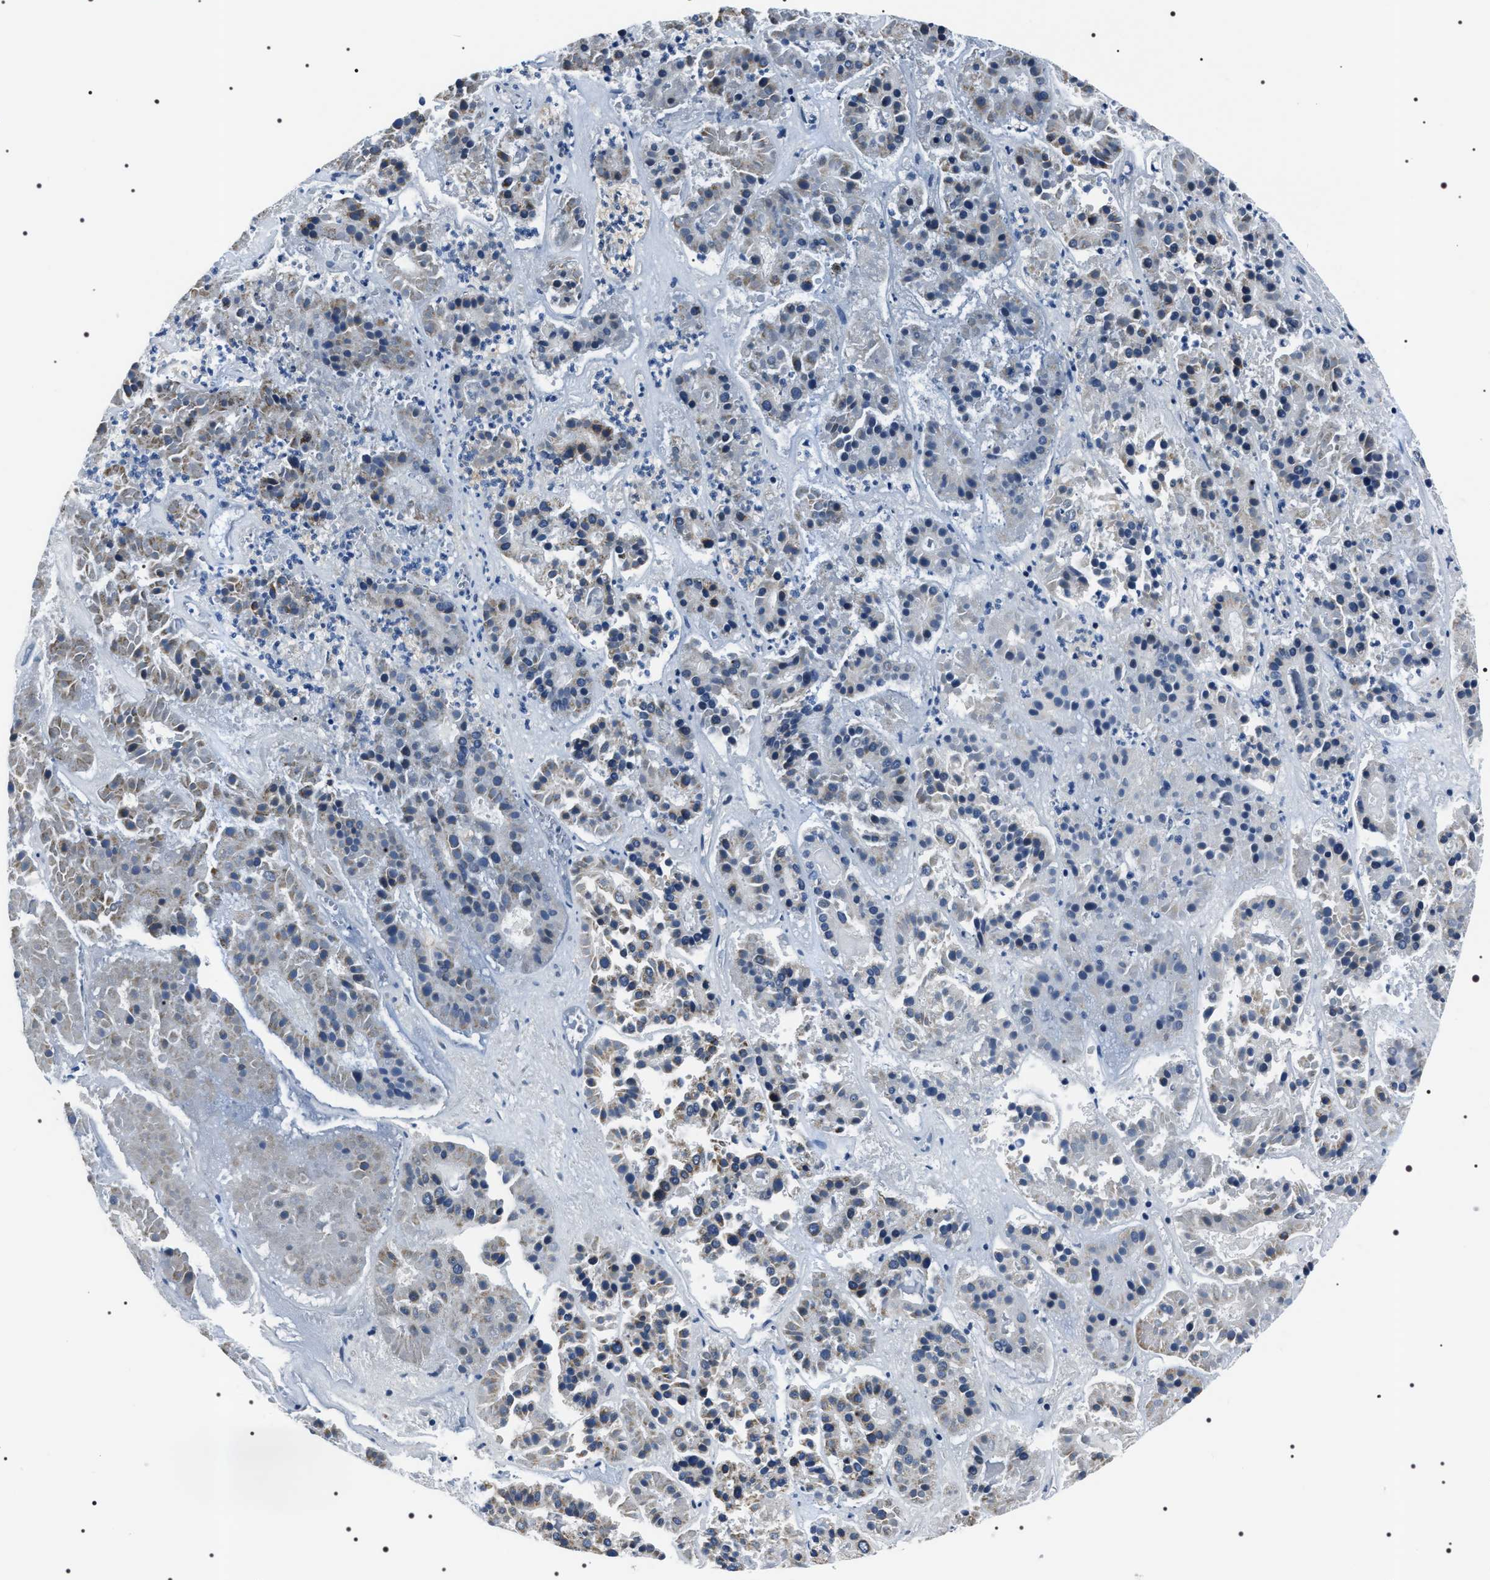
{"staining": {"intensity": "weak", "quantity": "<25%", "location": "cytoplasmic/membranous"}, "tissue": "pancreatic cancer", "cell_type": "Tumor cells", "image_type": "cancer", "snomed": [{"axis": "morphology", "description": "Adenocarcinoma, NOS"}, {"axis": "topography", "description": "Pancreas"}], "caption": "Pancreatic cancer (adenocarcinoma) was stained to show a protein in brown. There is no significant positivity in tumor cells. (DAB immunohistochemistry (IHC) with hematoxylin counter stain).", "gene": "NTMT1", "patient": {"sex": "male", "age": 50}}